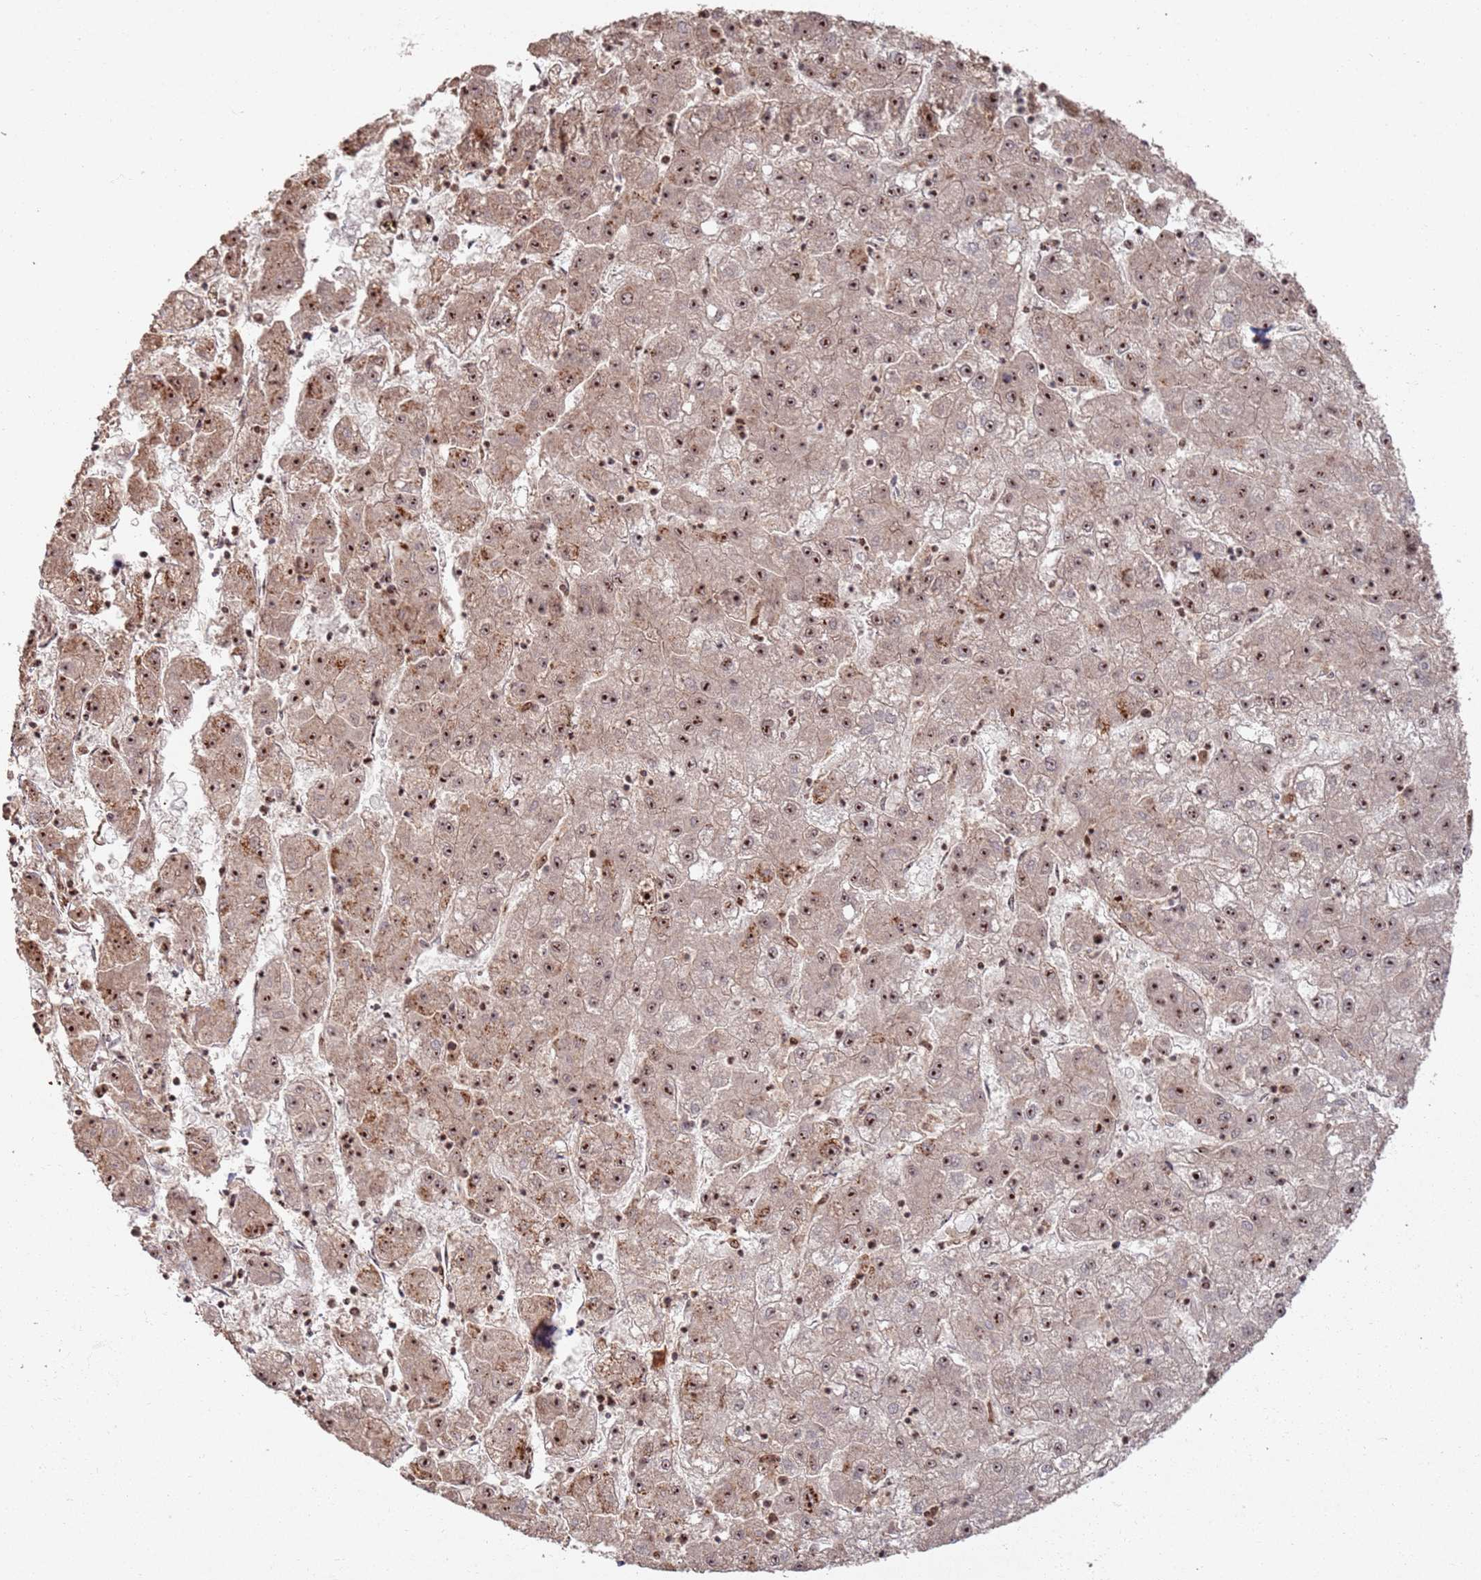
{"staining": {"intensity": "strong", "quantity": ">75%", "location": "nuclear"}, "tissue": "liver cancer", "cell_type": "Tumor cells", "image_type": "cancer", "snomed": [{"axis": "morphology", "description": "Carcinoma, Hepatocellular, NOS"}, {"axis": "topography", "description": "Liver"}], "caption": "This histopathology image reveals immunohistochemistry (IHC) staining of liver cancer, with high strong nuclear positivity in about >75% of tumor cells.", "gene": "UTP11", "patient": {"sex": "male", "age": 72}}